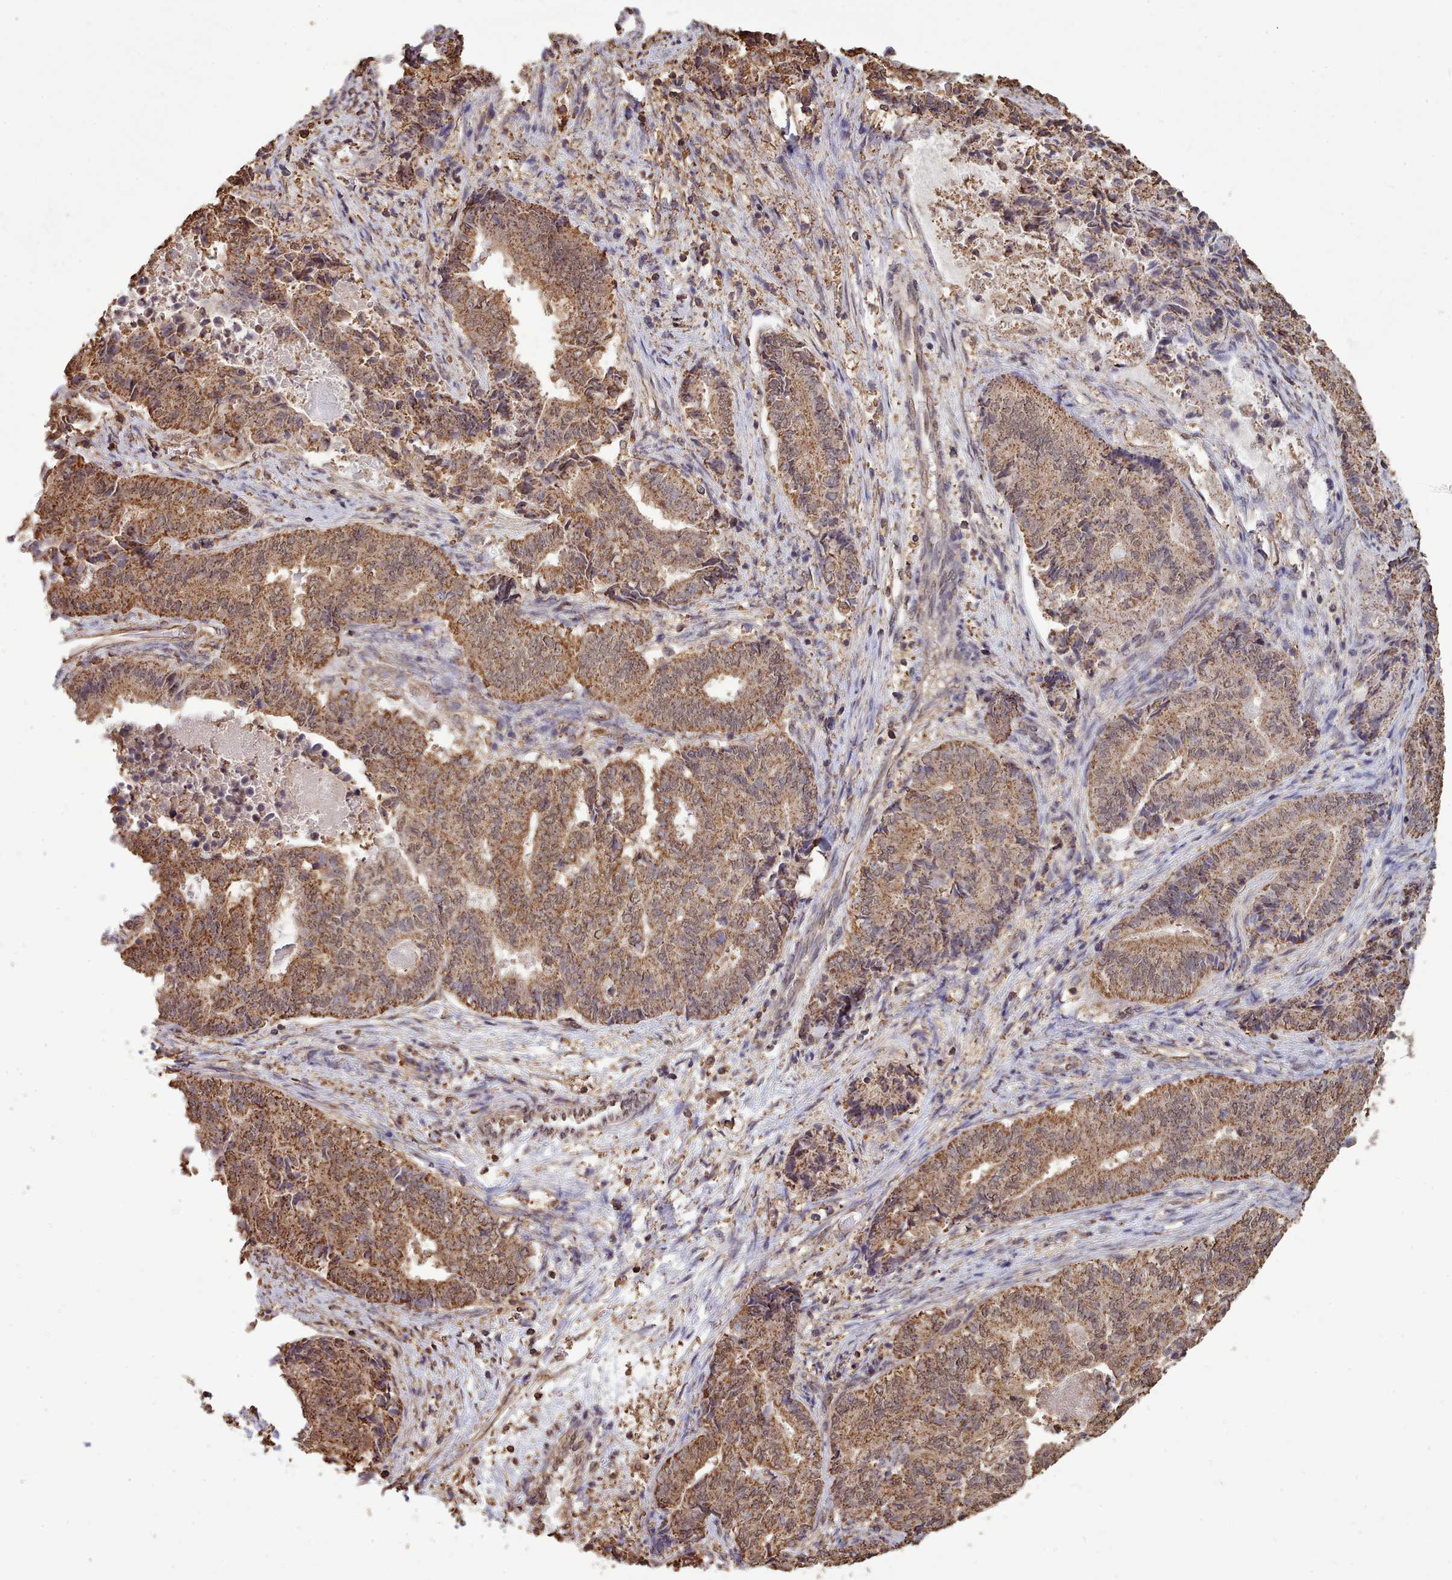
{"staining": {"intensity": "moderate", "quantity": ">75%", "location": "cytoplasmic/membranous"}, "tissue": "endometrial cancer", "cell_type": "Tumor cells", "image_type": "cancer", "snomed": [{"axis": "morphology", "description": "Adenocarcinoma, NOS"}, {"axis": "topography", "description": "Endometrium"}], "caption": "There is medium levels of moderate cytoplasmic/membranous positivity in tumor cells of endometrial cancer (adenocarcinoma), as demonstrated by immunohistochemical staining (brown color).", "gene": "METRN", "patient": {"sex": "female", "age": 80}}